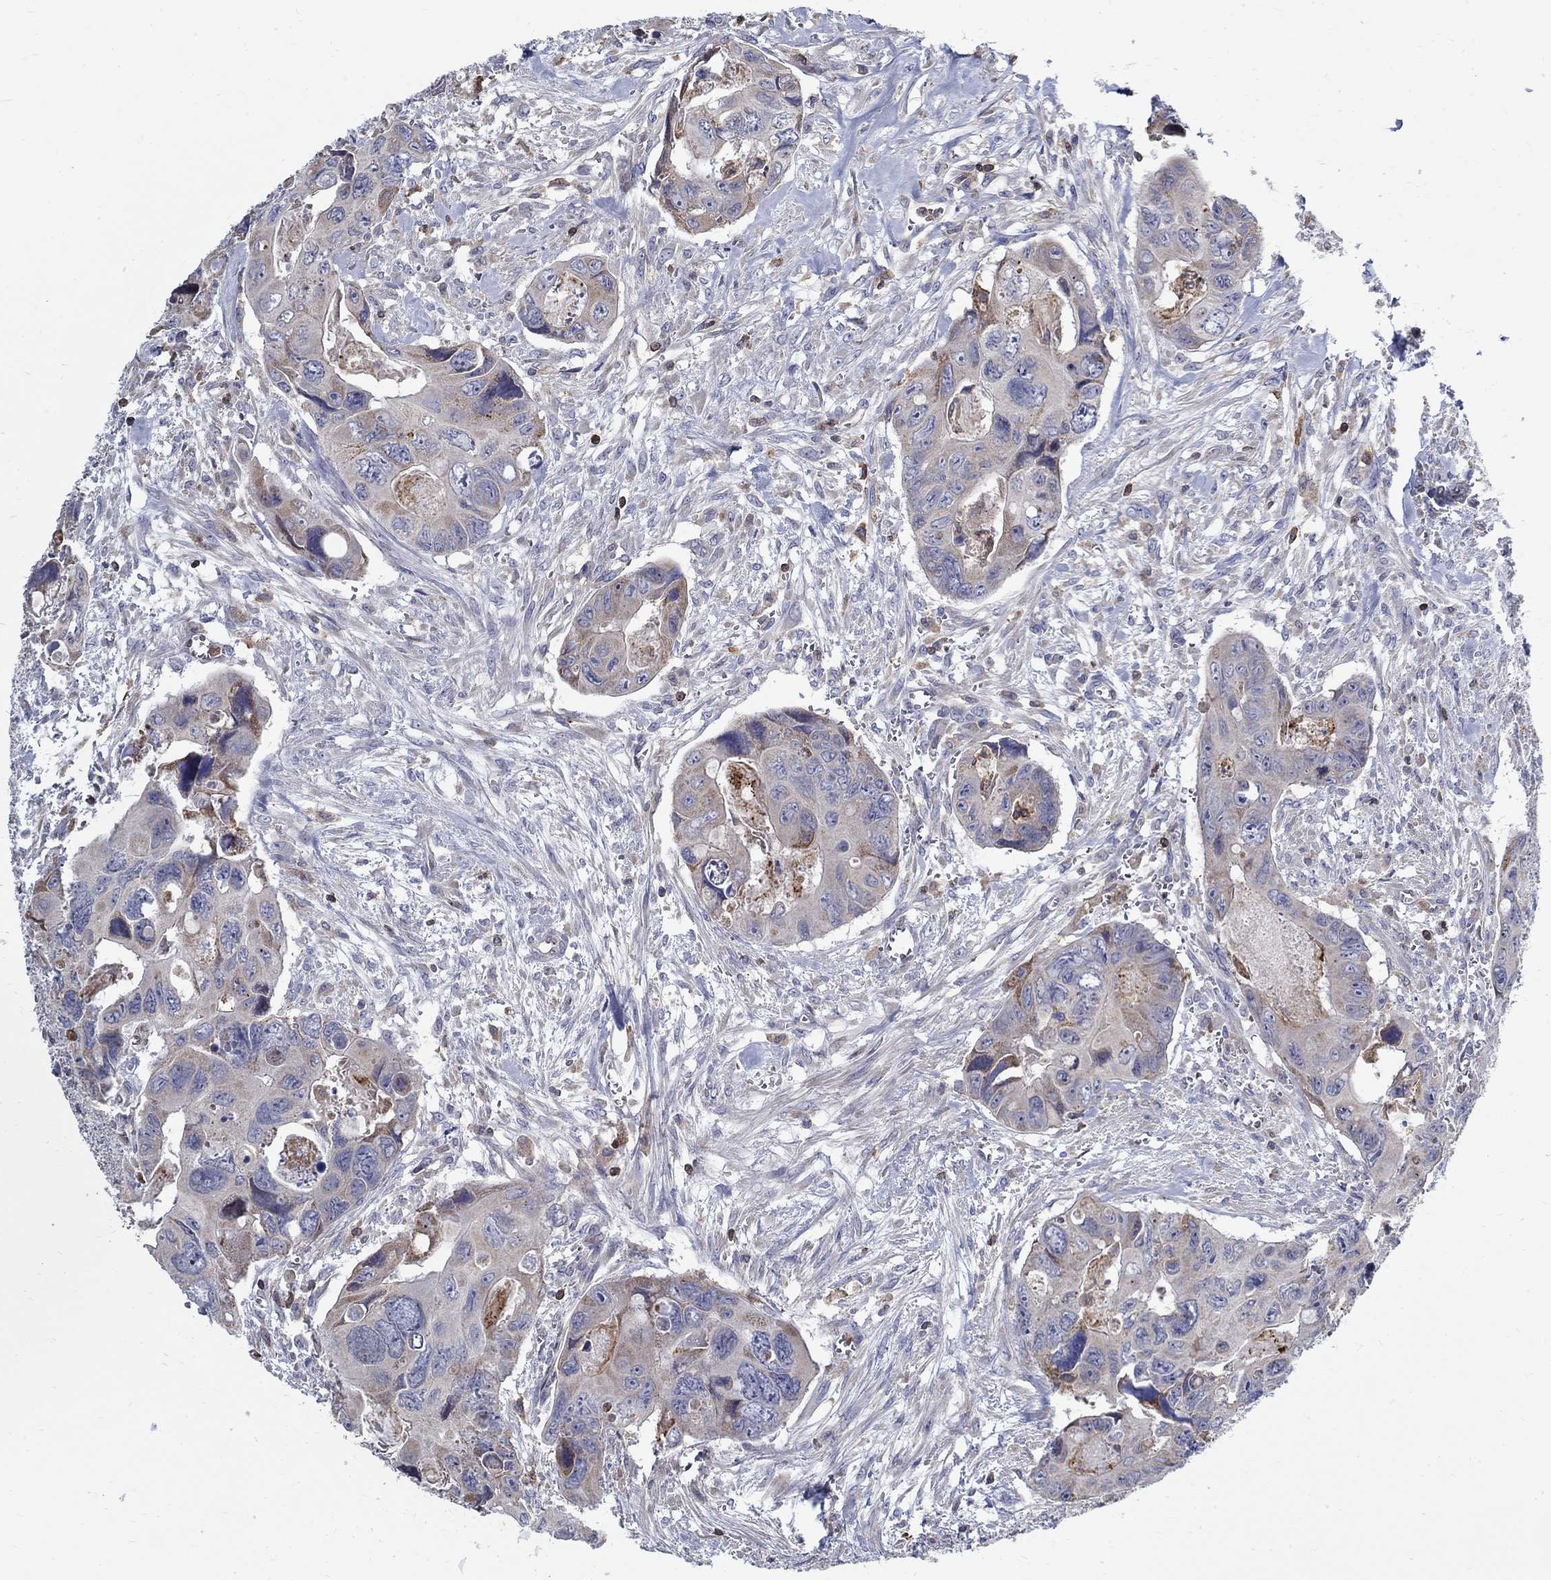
{"staining": {"intensity": "weak", "quantity": "<25%", "location": "cytoplasmic/membranous"}, "tissue": "colorectal cancer", "cell_type": "Tumor cells", "image_type": "cancer", "snomed": [{"axis": "morphology", "description": "Adenocarcinoma, NOS"}, {"axis": "topography", "description": "Rectum"}], "caption": "Immunohistochemical staining of human colorectal cancer (adenocarcinoma) reveals no significant positivity in tumor cells.", "gene": "AGAP2", "patient": {"sex": "male", "age": 62}}